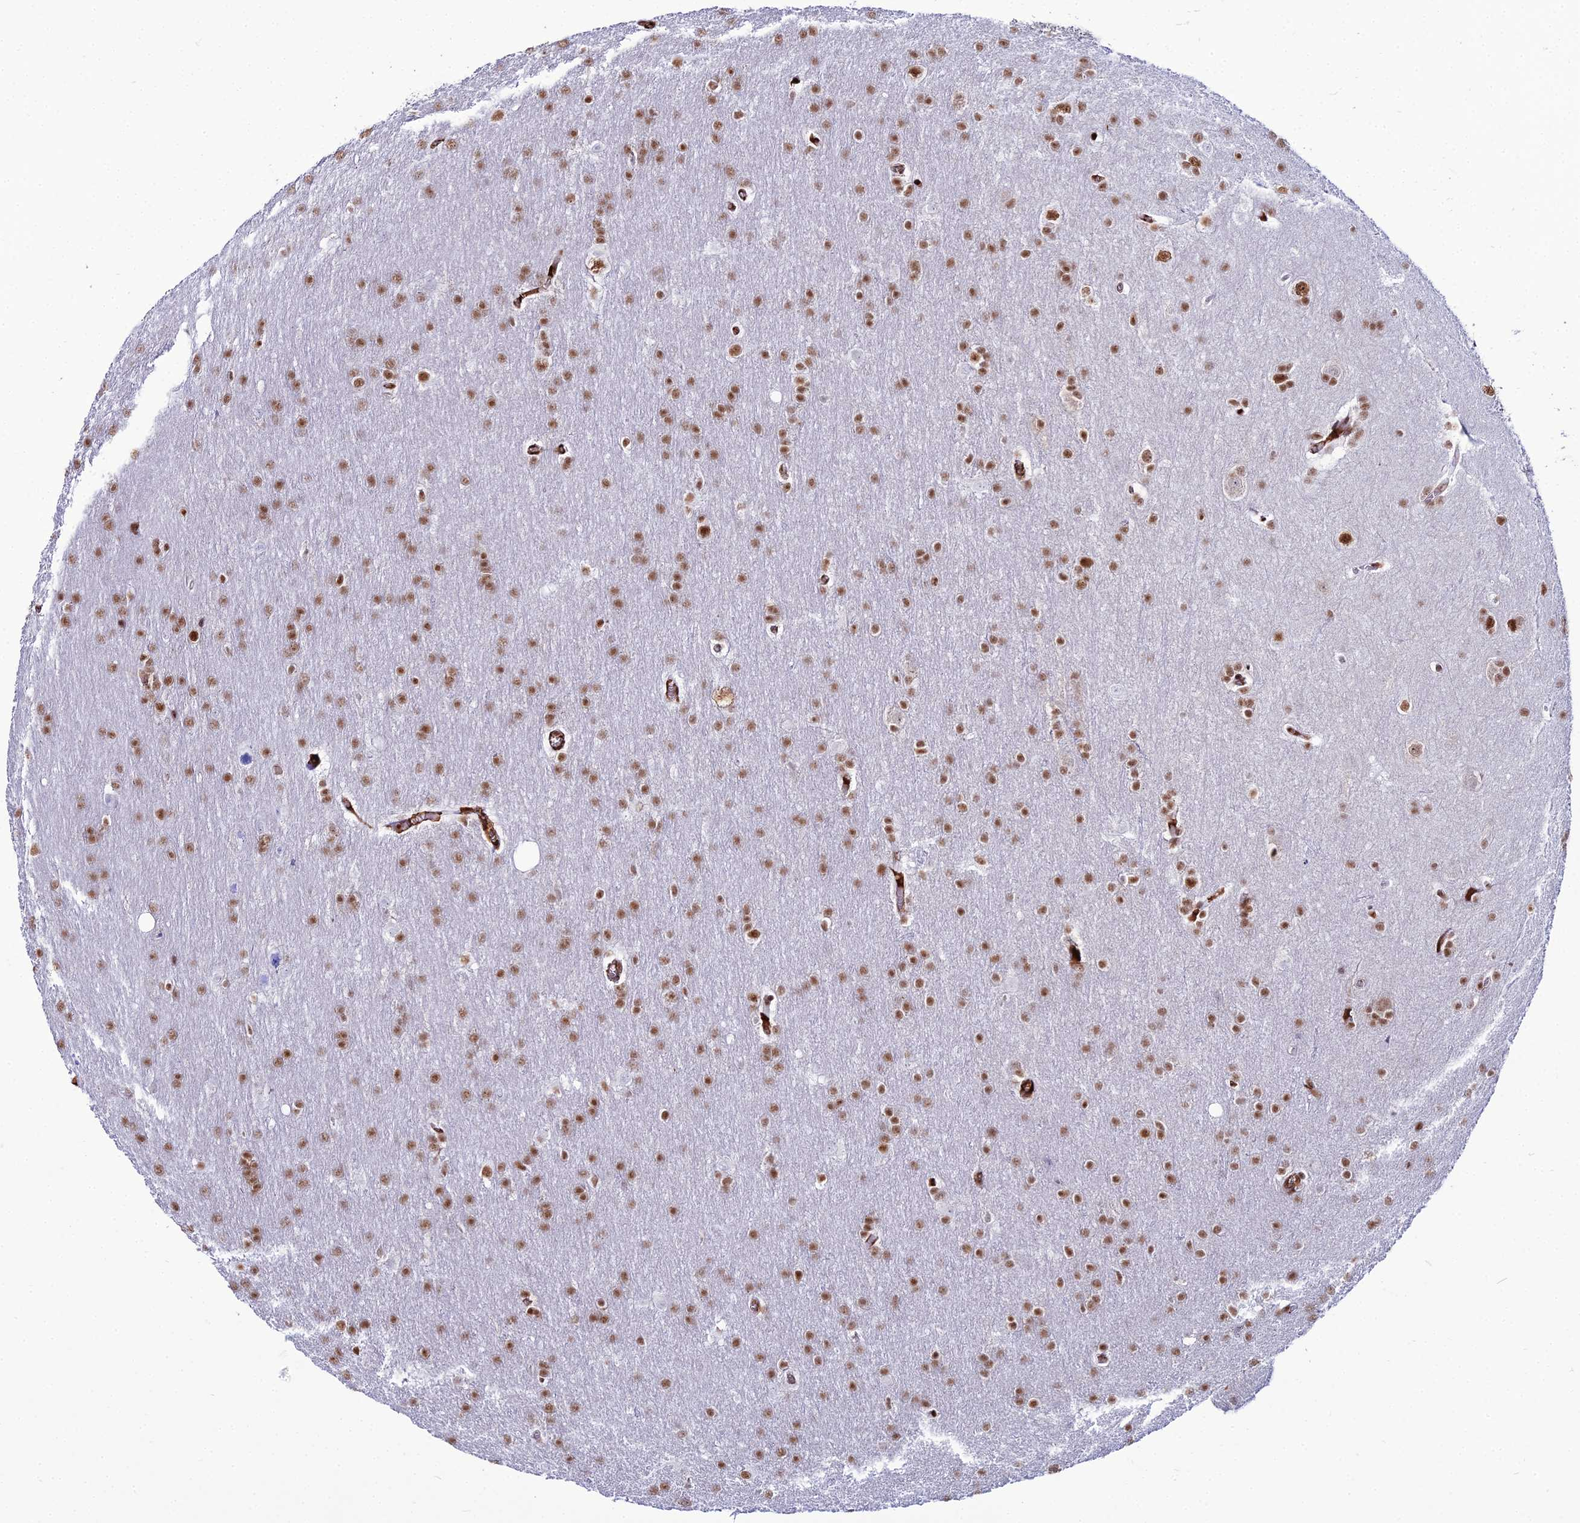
{"staining": {"intensity": "moderate", "quantity": ">75%", "location": "nuclear"}, "tissue": "glioma", "cell_type": "Tumor cells", "image_type": "cancer", "snomed": [{"axis": "morphology", "description": "Glioma, malignant, Low grade"}, {"axis": "topography", "description": "Brain"}], "caption": "Human glioma stained with a brown dye exhibits moderate nuclear positive expression in approximately >75% of tumor cells.", "gene": "RBM12", "patient": {"sex": "female", "age": 32}}